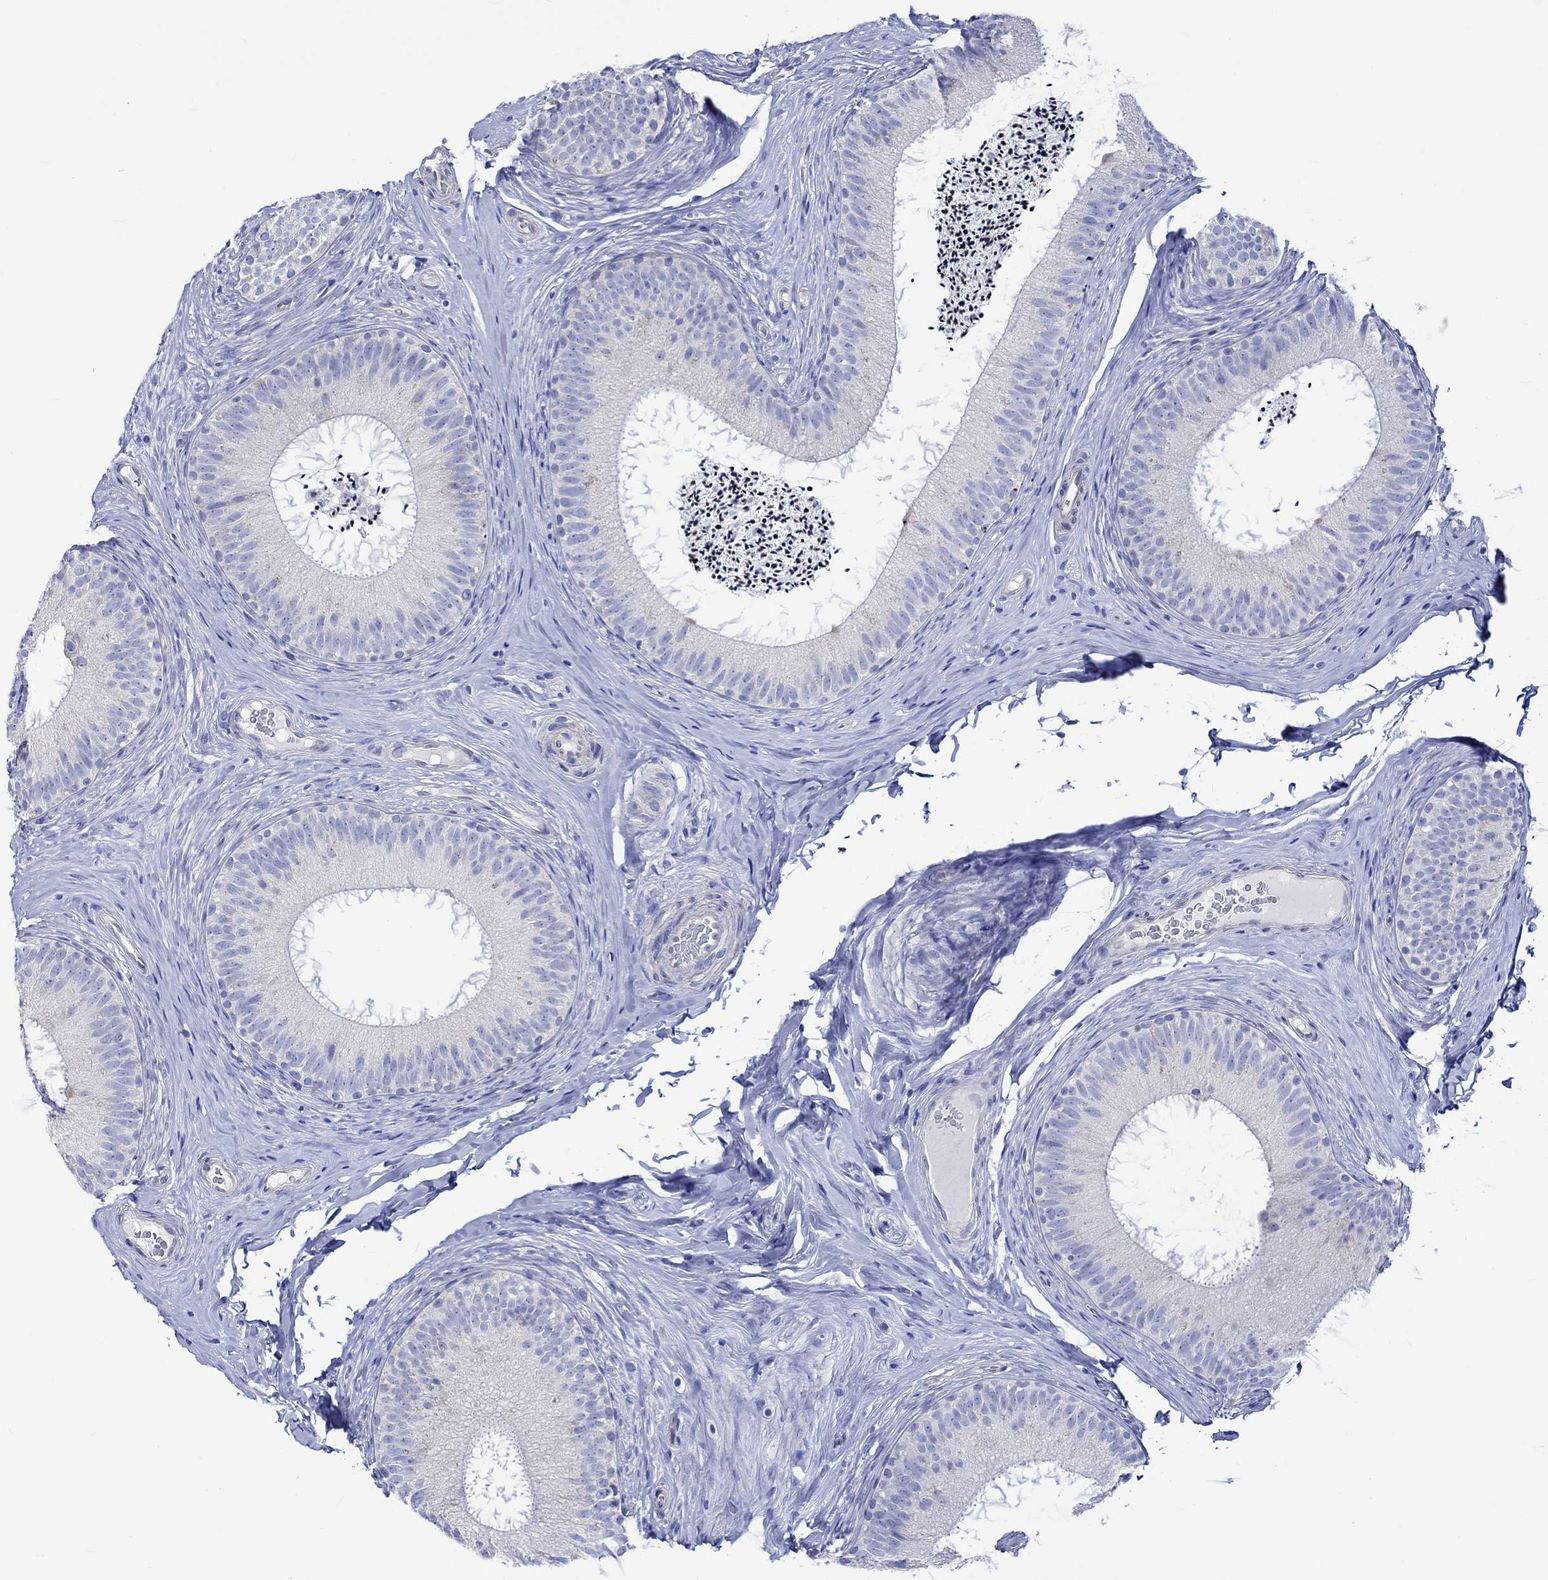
{"staining": {"intensity": "negative", "quantity": "none", "location": "none"}, "tissue": "epididymis", "cell_type": "Glandular cells", "image_type": "normal", "snomed": [{"axis": "morphology", "description": "Normal tissue, NOS"}, {"axis": "morphology", "description": "Carcinoma, Embryonal, NOS"}, {"axis": "topography", "description": "Testis"}, {"axis": "topography", "description": "Epididymis"}], "caption": "High power microscopy histopathology image of an immunohistochemistry (IHC) micrograph of normal epididymis, revealing no significant staining in glandular cells.", "gene": "HARBI1", "patient": {"sex": "male", "age": 24}}